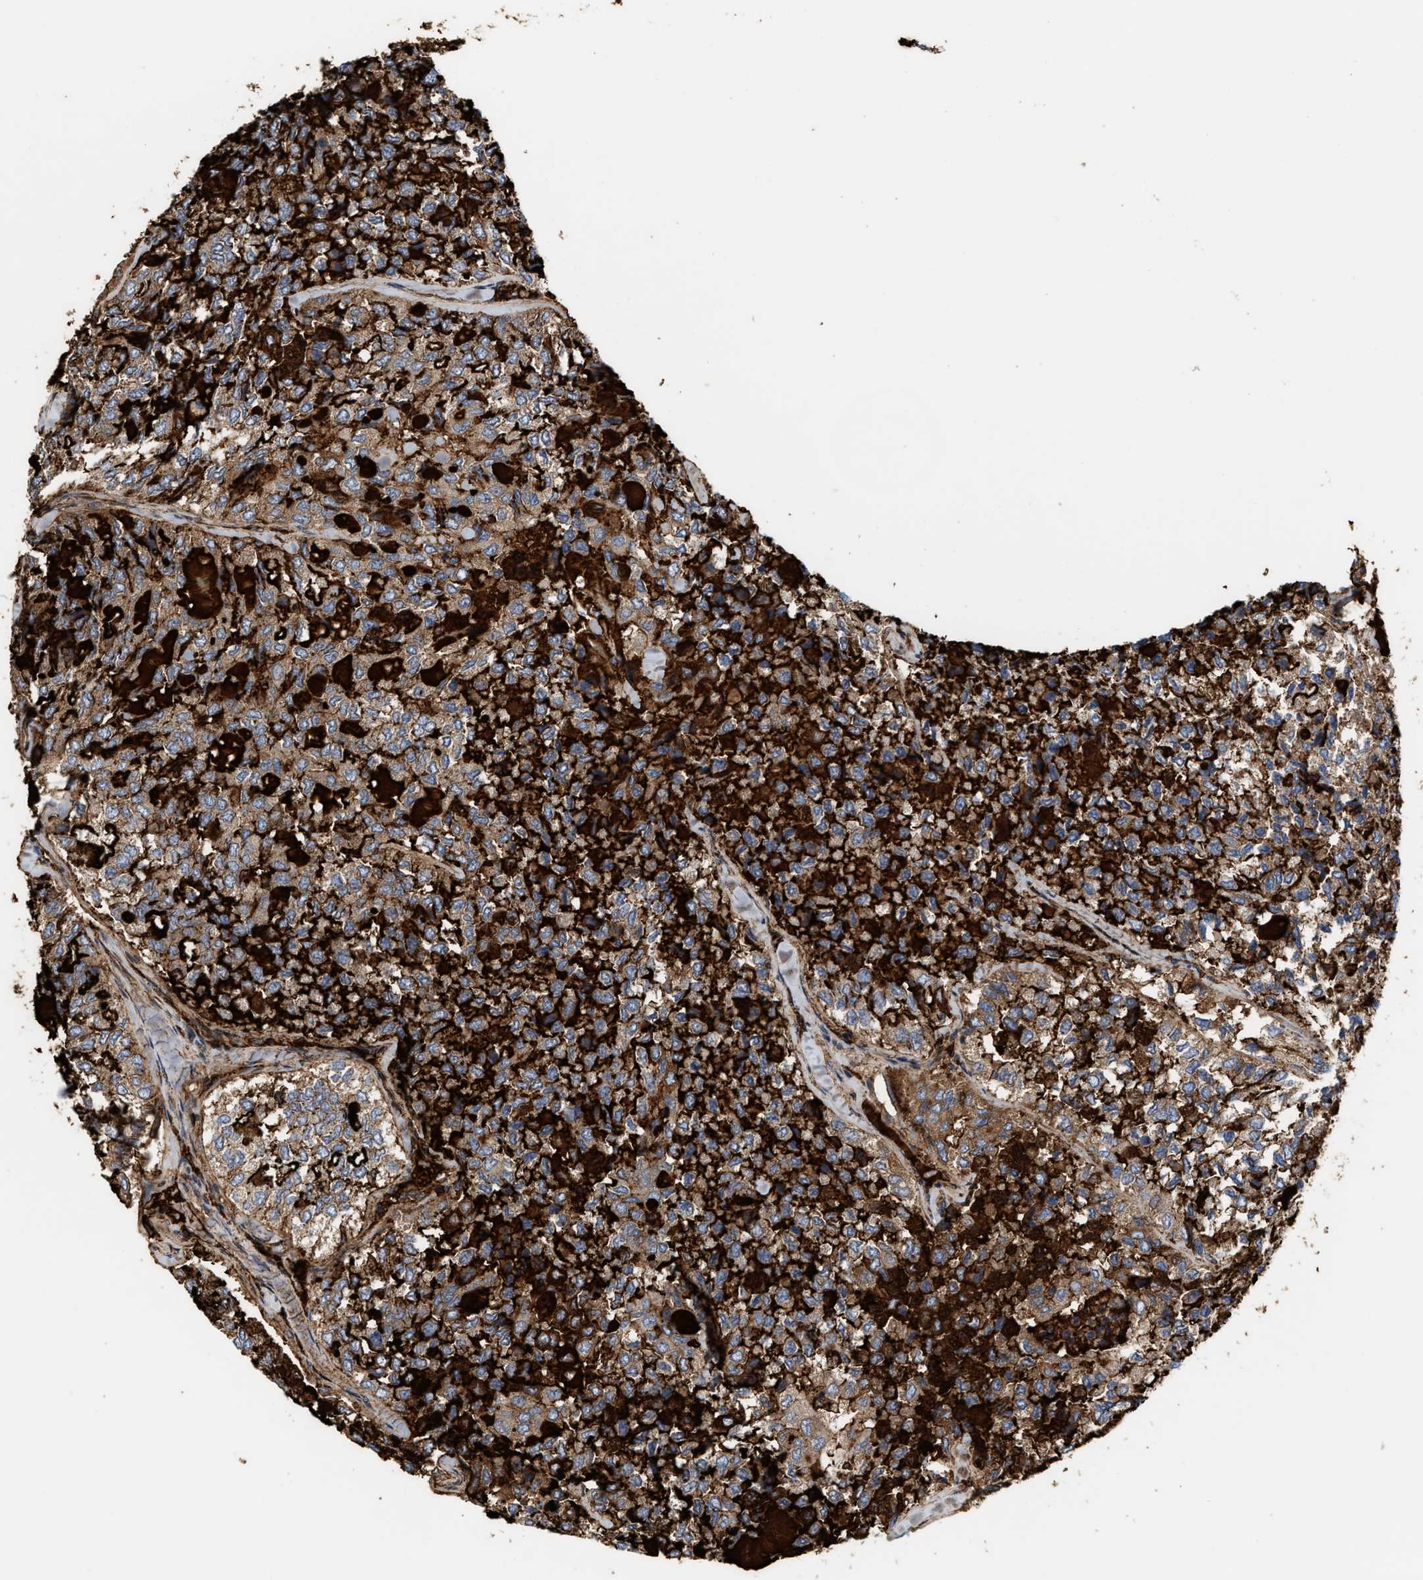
{"staining": {"intensity": "moderate", "quantity": ">75%", "location": "cytoplasmic/membranous"}, "tissue": "thyroid cancer", "cell_type": "Tumor cells", "image_type": "cancer", "snomed": [{"axis": "morphology", "description": "Follicular adenoma carcinoma, NOS"}, {"axis": "topography", "description": "Thyroid gland"}], "caption": "The photomicrograph reveals a brown stain indicating the presence of a protein in the cytoplasmic/membranous of tumor cells in thyroid follicular adenoma carcinoma.", "gene": "TCF4", "patient": {"sex": "male", "age": 75}}